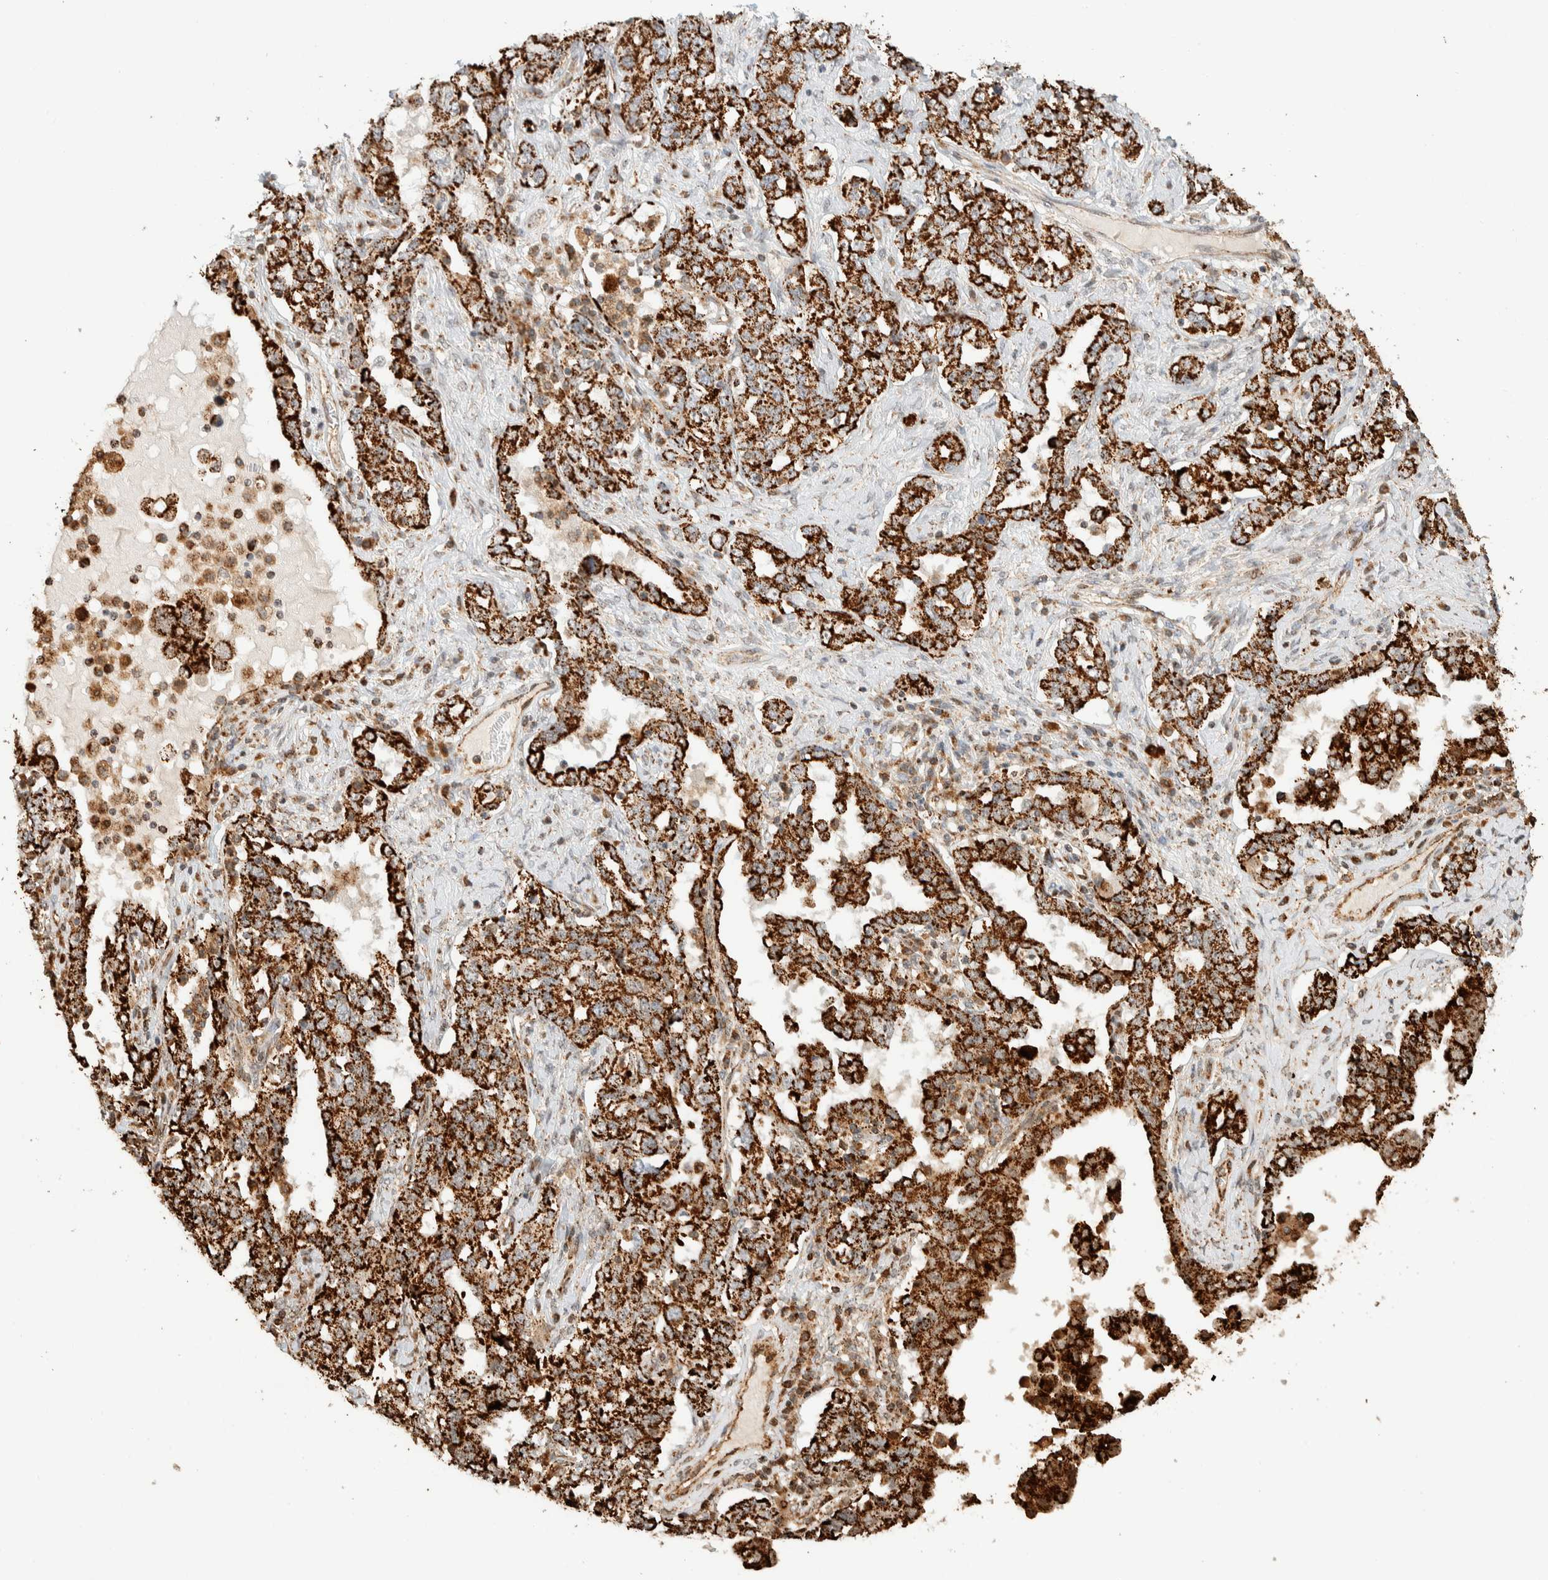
{"staining": {"intensity": "strong", "quantity": ">75%", "location": "cytoplasmic/membranous"}, "tissue": "ovarian cancer", "cell_type": "Tumor cells", "image_type": "cancer", "snomed": [{"axis": "morphology", "description": "Carcinoma, endometroid"}, {"axis": "topography", "description": "Ovary"}], "caption": "Strong cytoplasmic/membranous protein staining is seen in approximately >75% of tumor cells in endometroid carcinoma (ovarian).", "gene": "KIF9", "patient": {"sex": "female", "age": 62}}